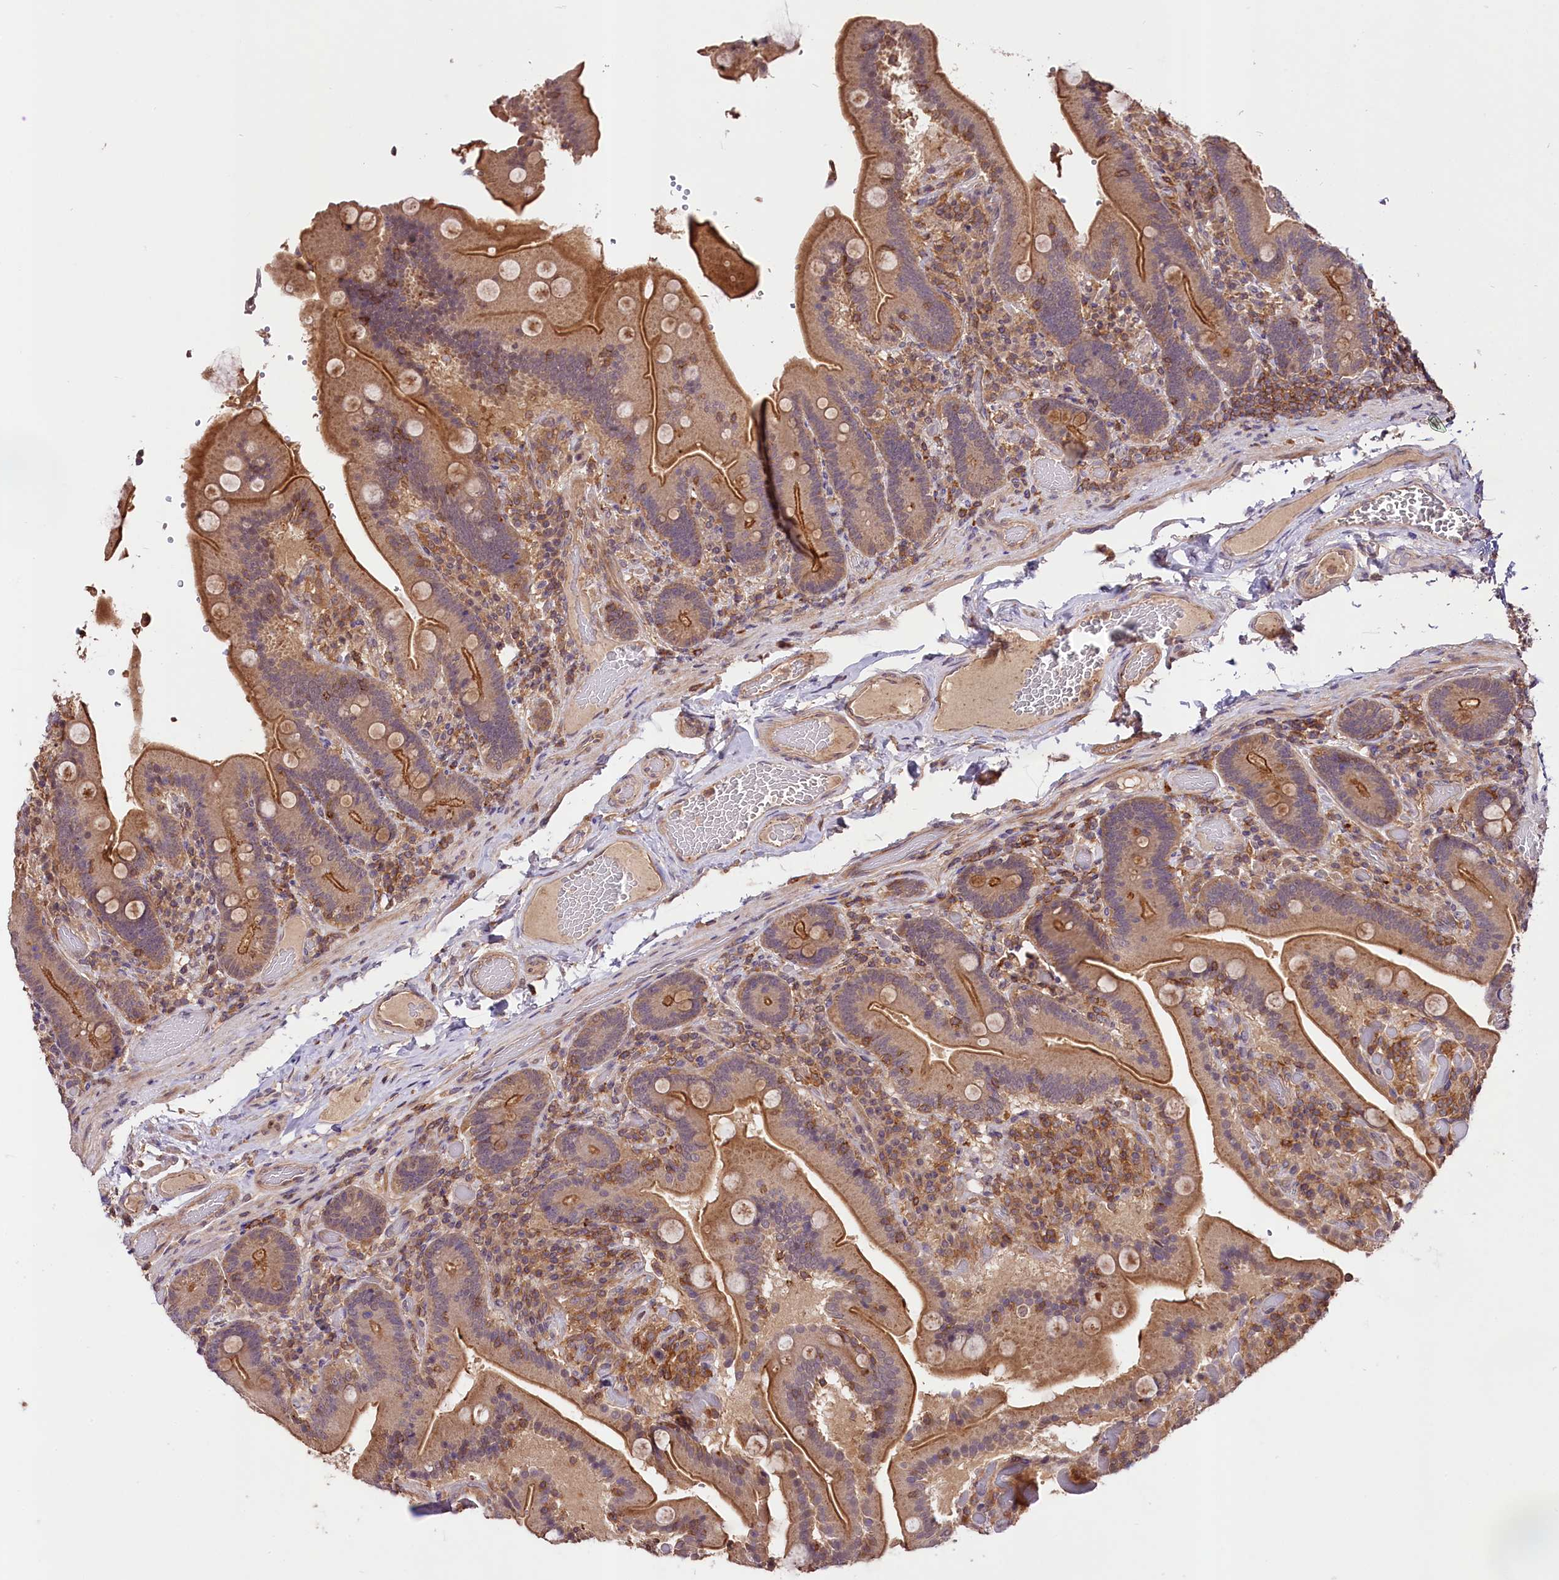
{"staining": {"intensity": "moderate", "quantity": ">75%", "location": "cytoplasmic/membranous"}, "tissue": "duodenum", "cell_type": "Glandular cells", "image_type": "normal", "snomed": [{"axis": "morphology", "description": "Normal tissue, NOS"}, {"axis": "topography", "description": "Duodenum"}], "caption": "Glandular cells exhibit medium levels of moderate cytoplasmic/membranous expression in approximately >75% of cells in unremarkable human duodenum.", "gene": "SKIDA1", "patient": {"sex": "female", "age": 62}}